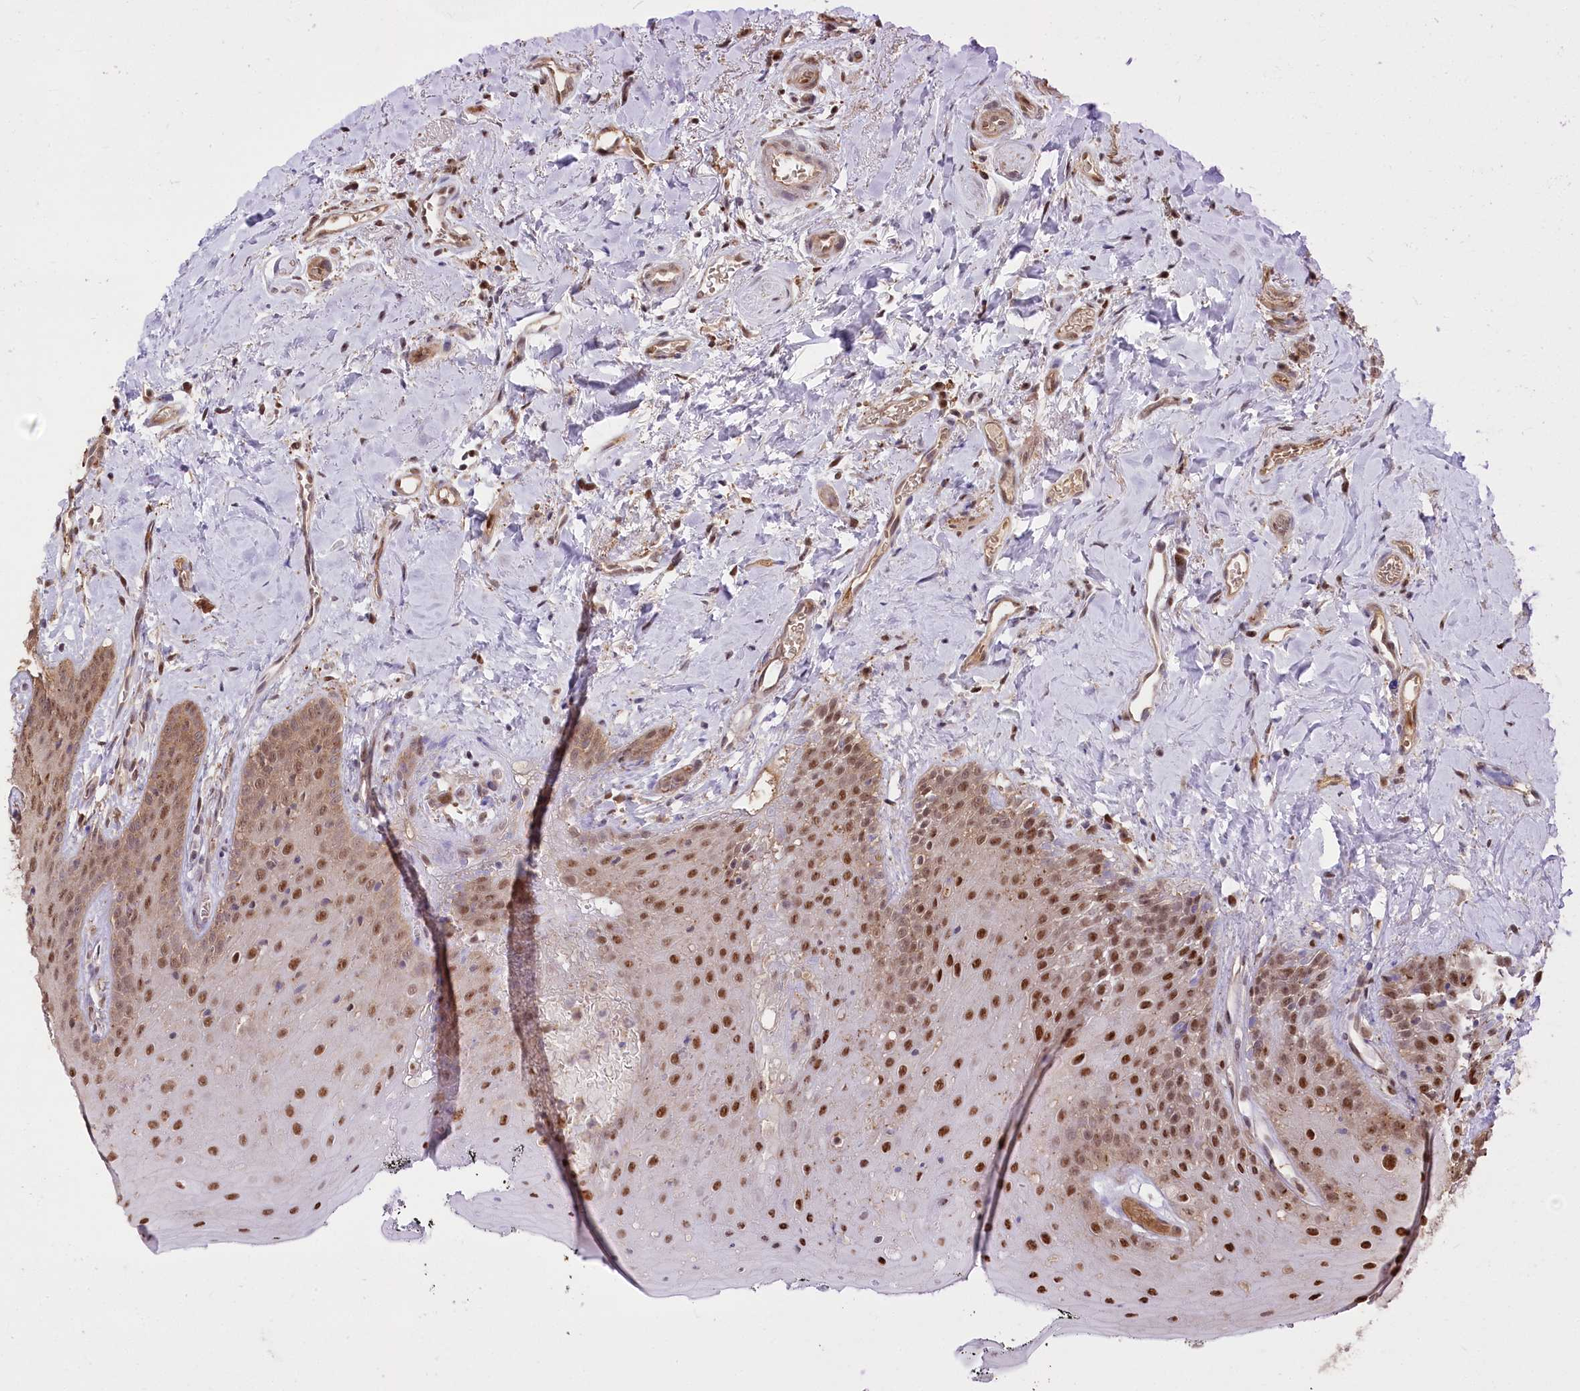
{"staining": {"intensity": "strong", "quantity": "25%-75%", "location": "nuclear"}, "tissue": "oral mucosa", "cell_type": "Squamous epithelial cells", "image_type": "normal", "snomed": [{"axis": "morphology", "description": "Normal tissue, NOS"}, {"axis": "topography", "description": "Oral tissue"}], "caption": "A photomicrograph showing strong nuclear expression in about 25%-75% of squamous epithelial cells in unremarkable oral mucosa, as visualized by brown immunohistochemical staining.", "gene": "PSMA1", "patient": {"sex": "male", "age": 74}}